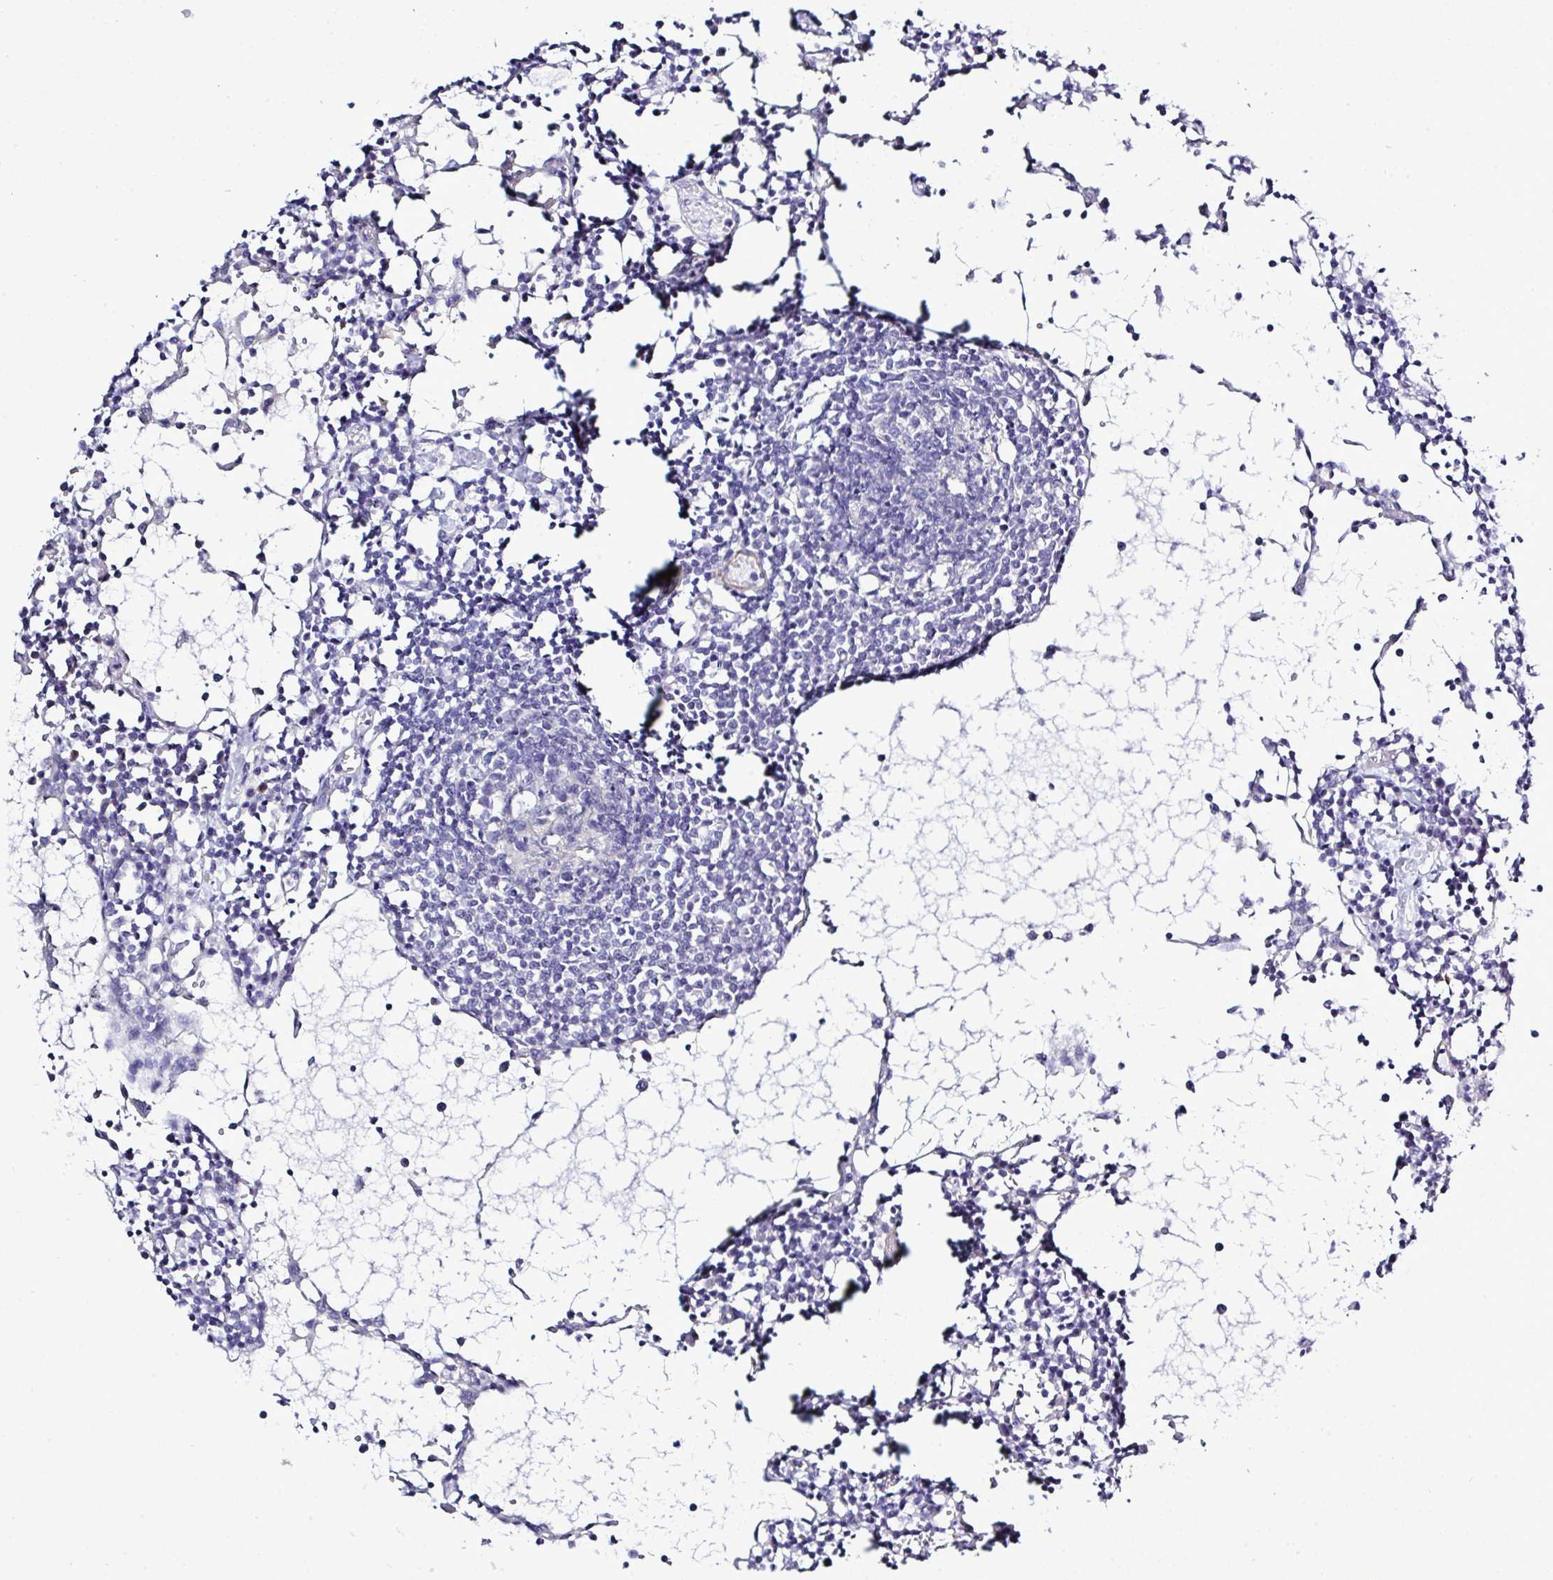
{"staining": {"intensity": "negative", "quantity": "none", "location": "none"}, "tissue": "lymph node", "cell_type": "Germinal center cells", "image_type": "normal", "snomed": [{"axis": "morphology", "description": "Normal tissue, NOS"}, {"axis": "topography", "description": "Lymph node"}], "caption": "Germinal center cells are negative for brown protein staining in normal lymph node. (Stains: DAB immunohistochemistry (IHC) with hematoxylin counter stain, Microscopy: brightfield microscopy at high magnification).", "gene": "MED11", "patient": {"sex": "female", "age": 78}}